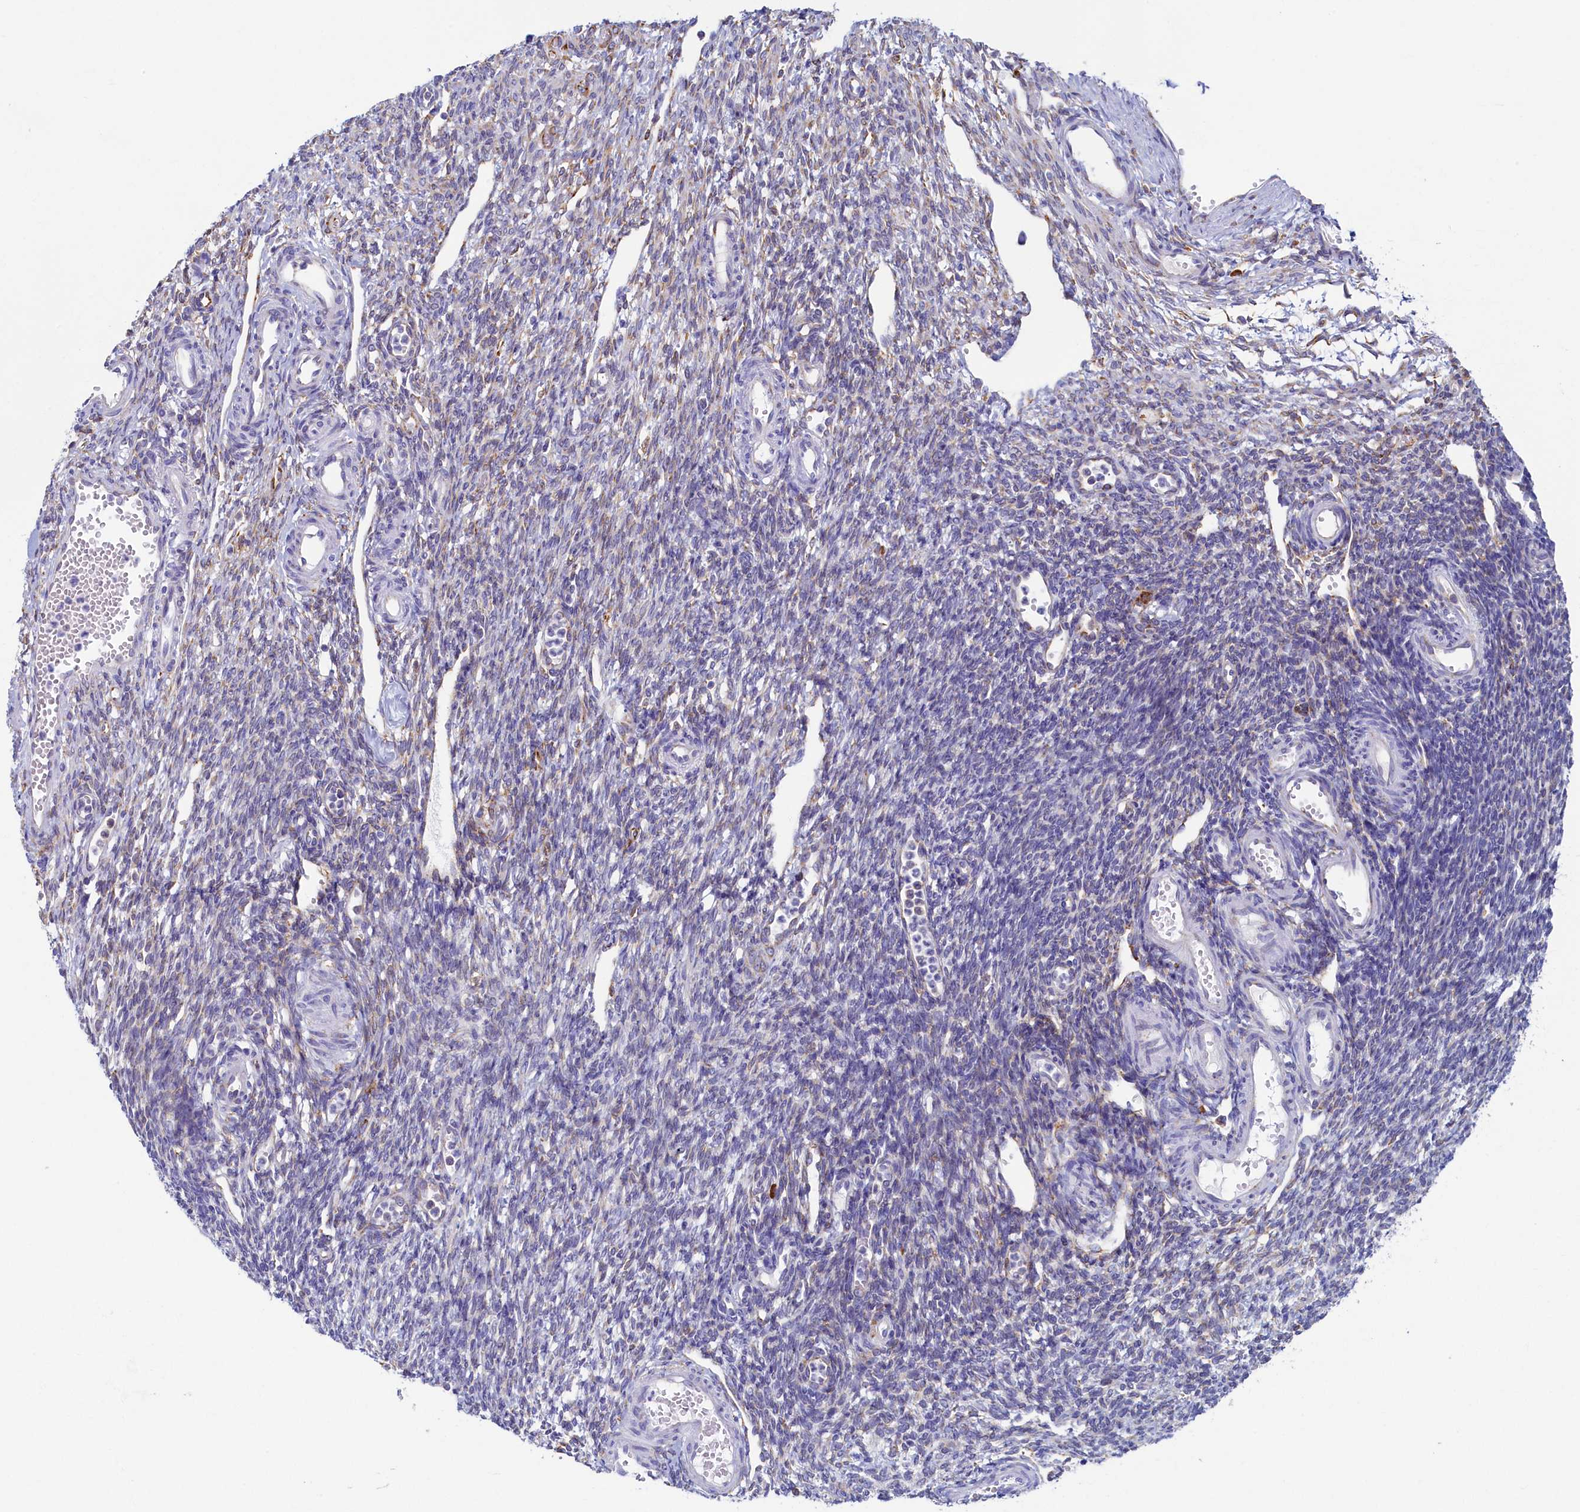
{"staining": {"intensity": "negative", "quantity": "none", "location": "none"}, "tissue": "ovary", "cell_type": "Follicle cells", "image_type": "normal", "snomed": [{"axis": "morphology", "description": "Normal tissue, NOS"}, {"axis": "morphology", "description": "Cyst, NOS"}, {"axis": "topography", "description": "Ovary"}], "caption": "IHC of normal human ovary demonstrates no staining in follicle cells.", "gene": "TMEM18", "patient": {"sex": "female", "age": 33}}